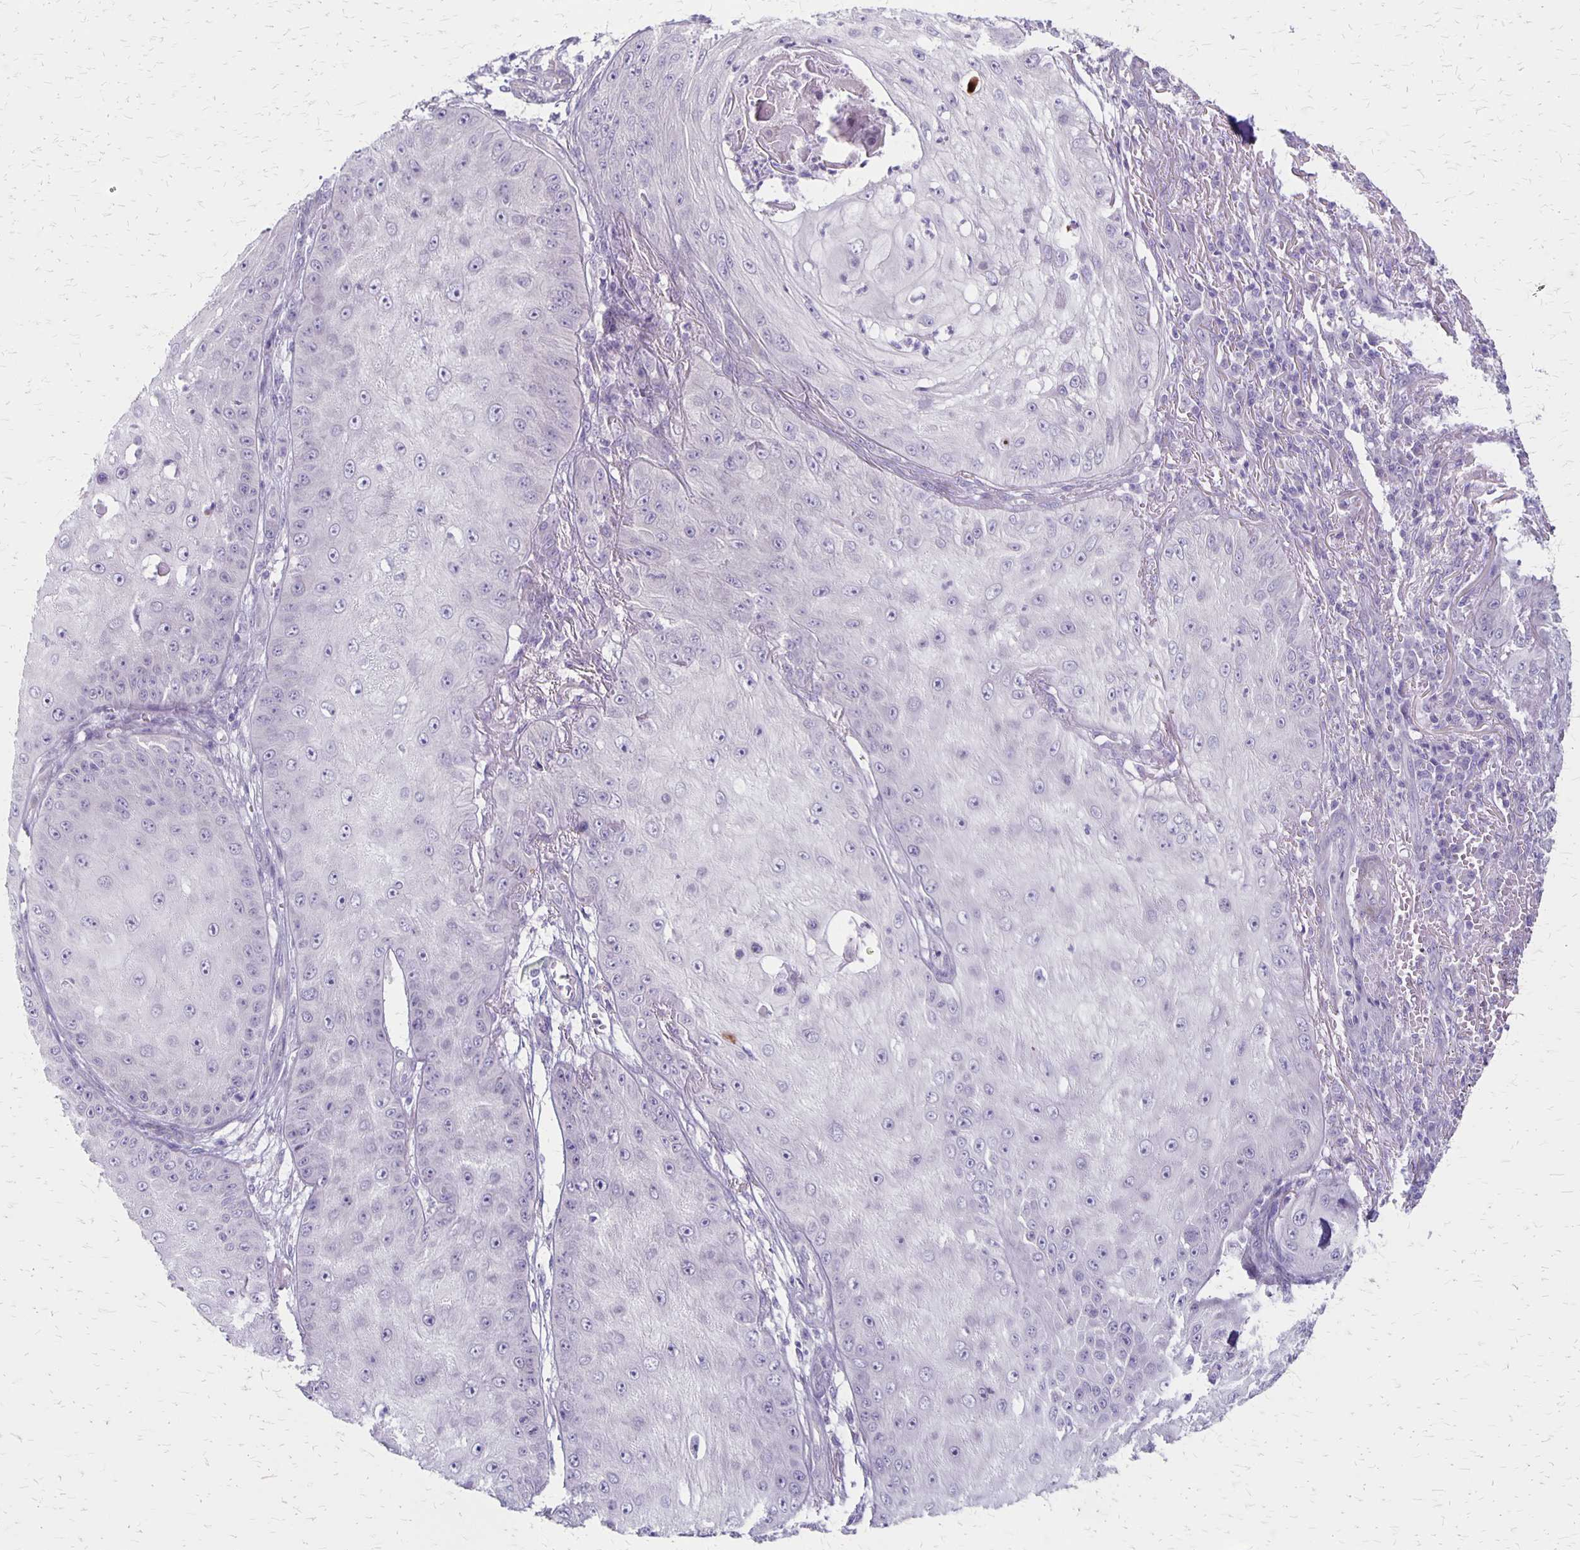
{"staining": {"intensity": "negative", "quantity": "none", "location": "none"}, "tissue": "skin cancer", "cell_type": "Tumor cells", "image_type": "cancer", "snomed": [{"axis": "morphology", "description": "Squamous cell carcinoma, NOS"}, {"axis": "topography", "description": "Skin"}], "caption": "High power microscopy photomicrograph of an IHC photomicrograph of skin squamous cell carcinoma, revealing no significant staining in tumor cells.", "gene": "HOMER1", "patient": {"sex": "male", "age": 70}}